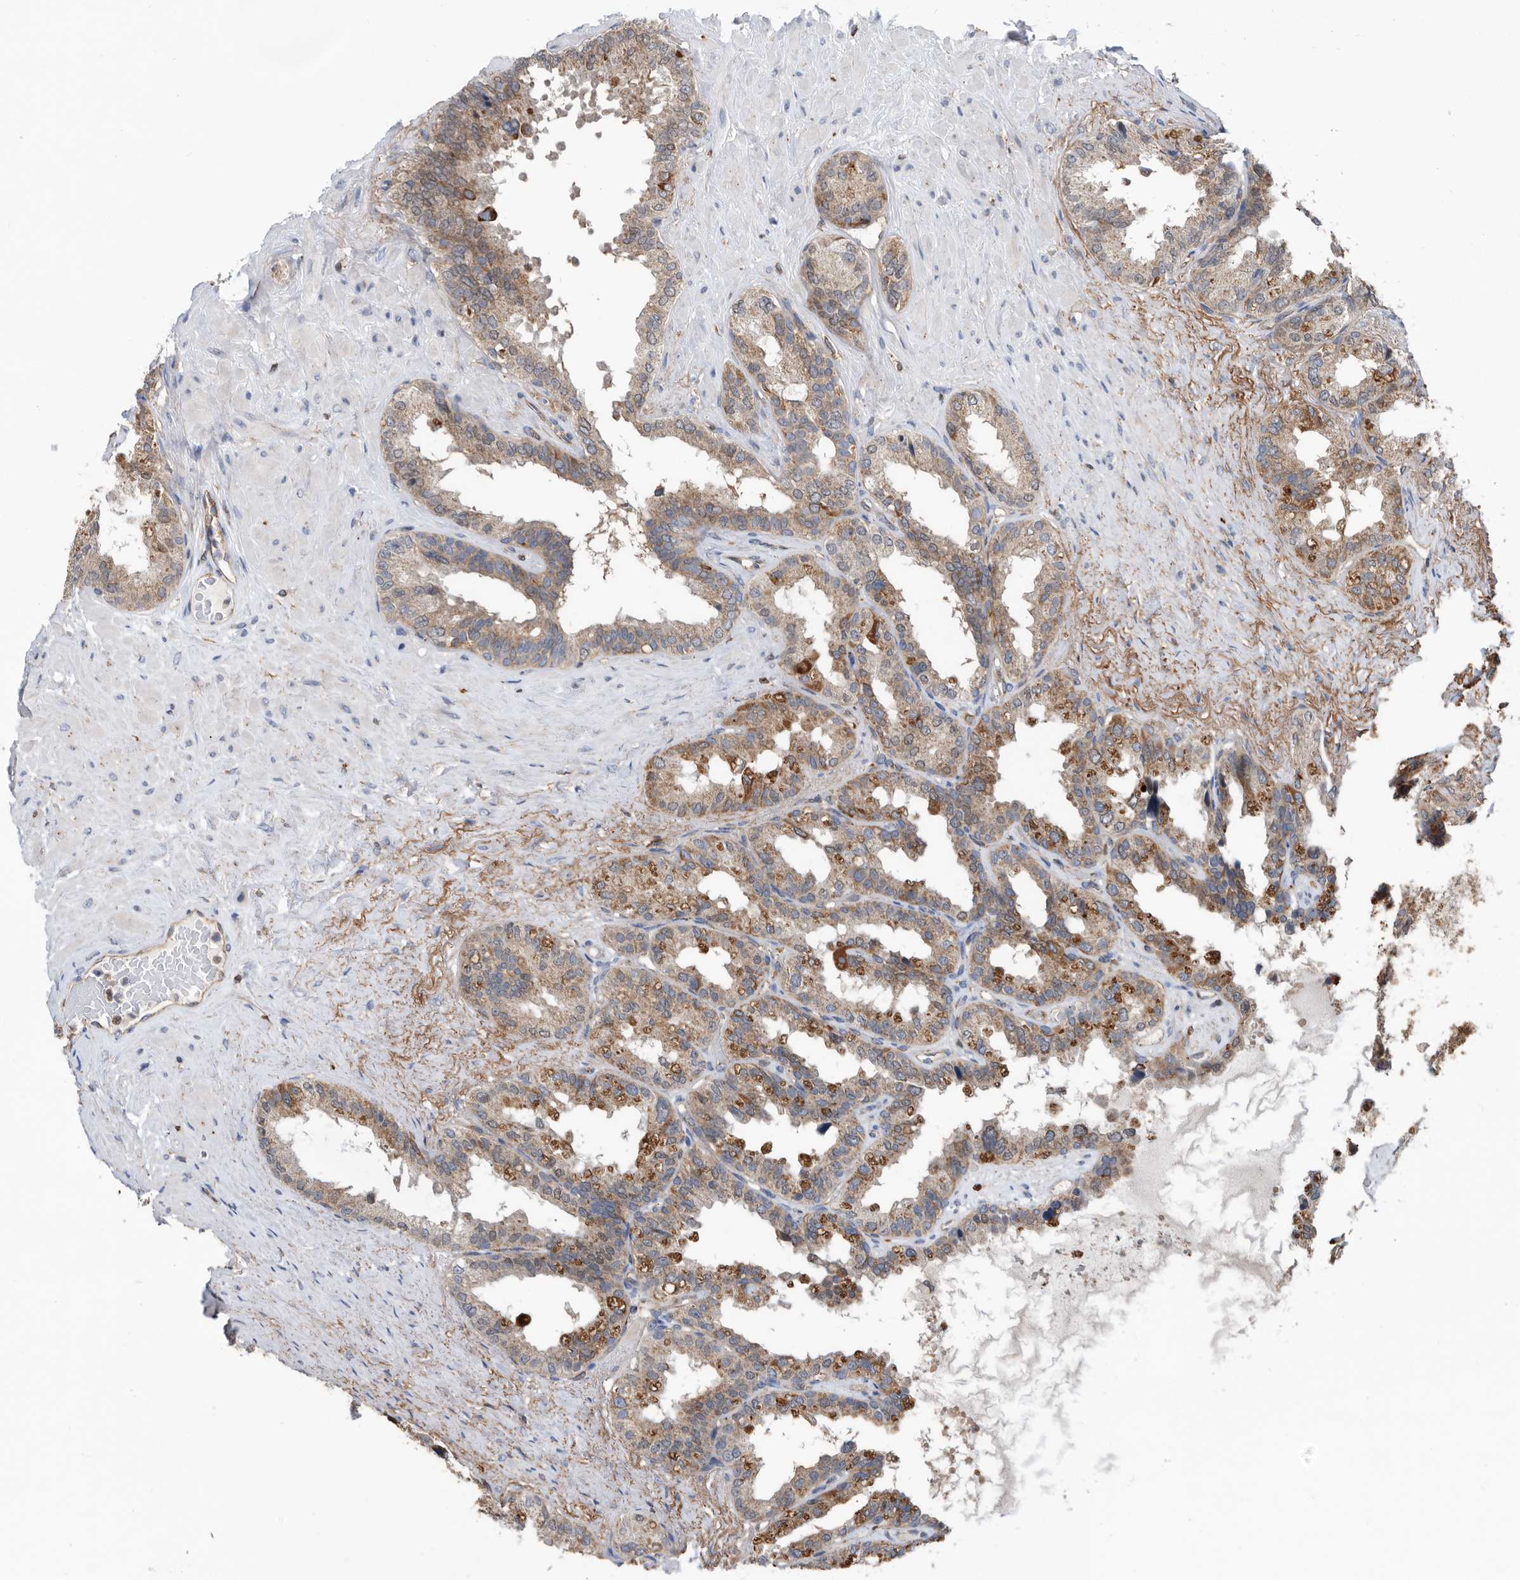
{"staining": {"intensity": "moderate", "quantity": "25%-75%", "location": "cytoplasmic/membranous"}, "tissue": "seminal vesicle", "cell_type": "Glandular cells", "image_type": "normal", "snomed": [{"axis": "morphology", "description": "Normal tissue, NOS"}, {"axis": "topography", "description": "Seminal veicle"}], "caption": "DAB (3,3'-diaminobenzidine) immunohistochemical staining of normal human seminal vesicle demonstrates moderate cytoplasmic/membranous protein expression in about 25%-75% of glandular cells. Nuclei are stained in blue.", "gene": "ATAD2", "patient": {"sex": "male", "age": 80}}